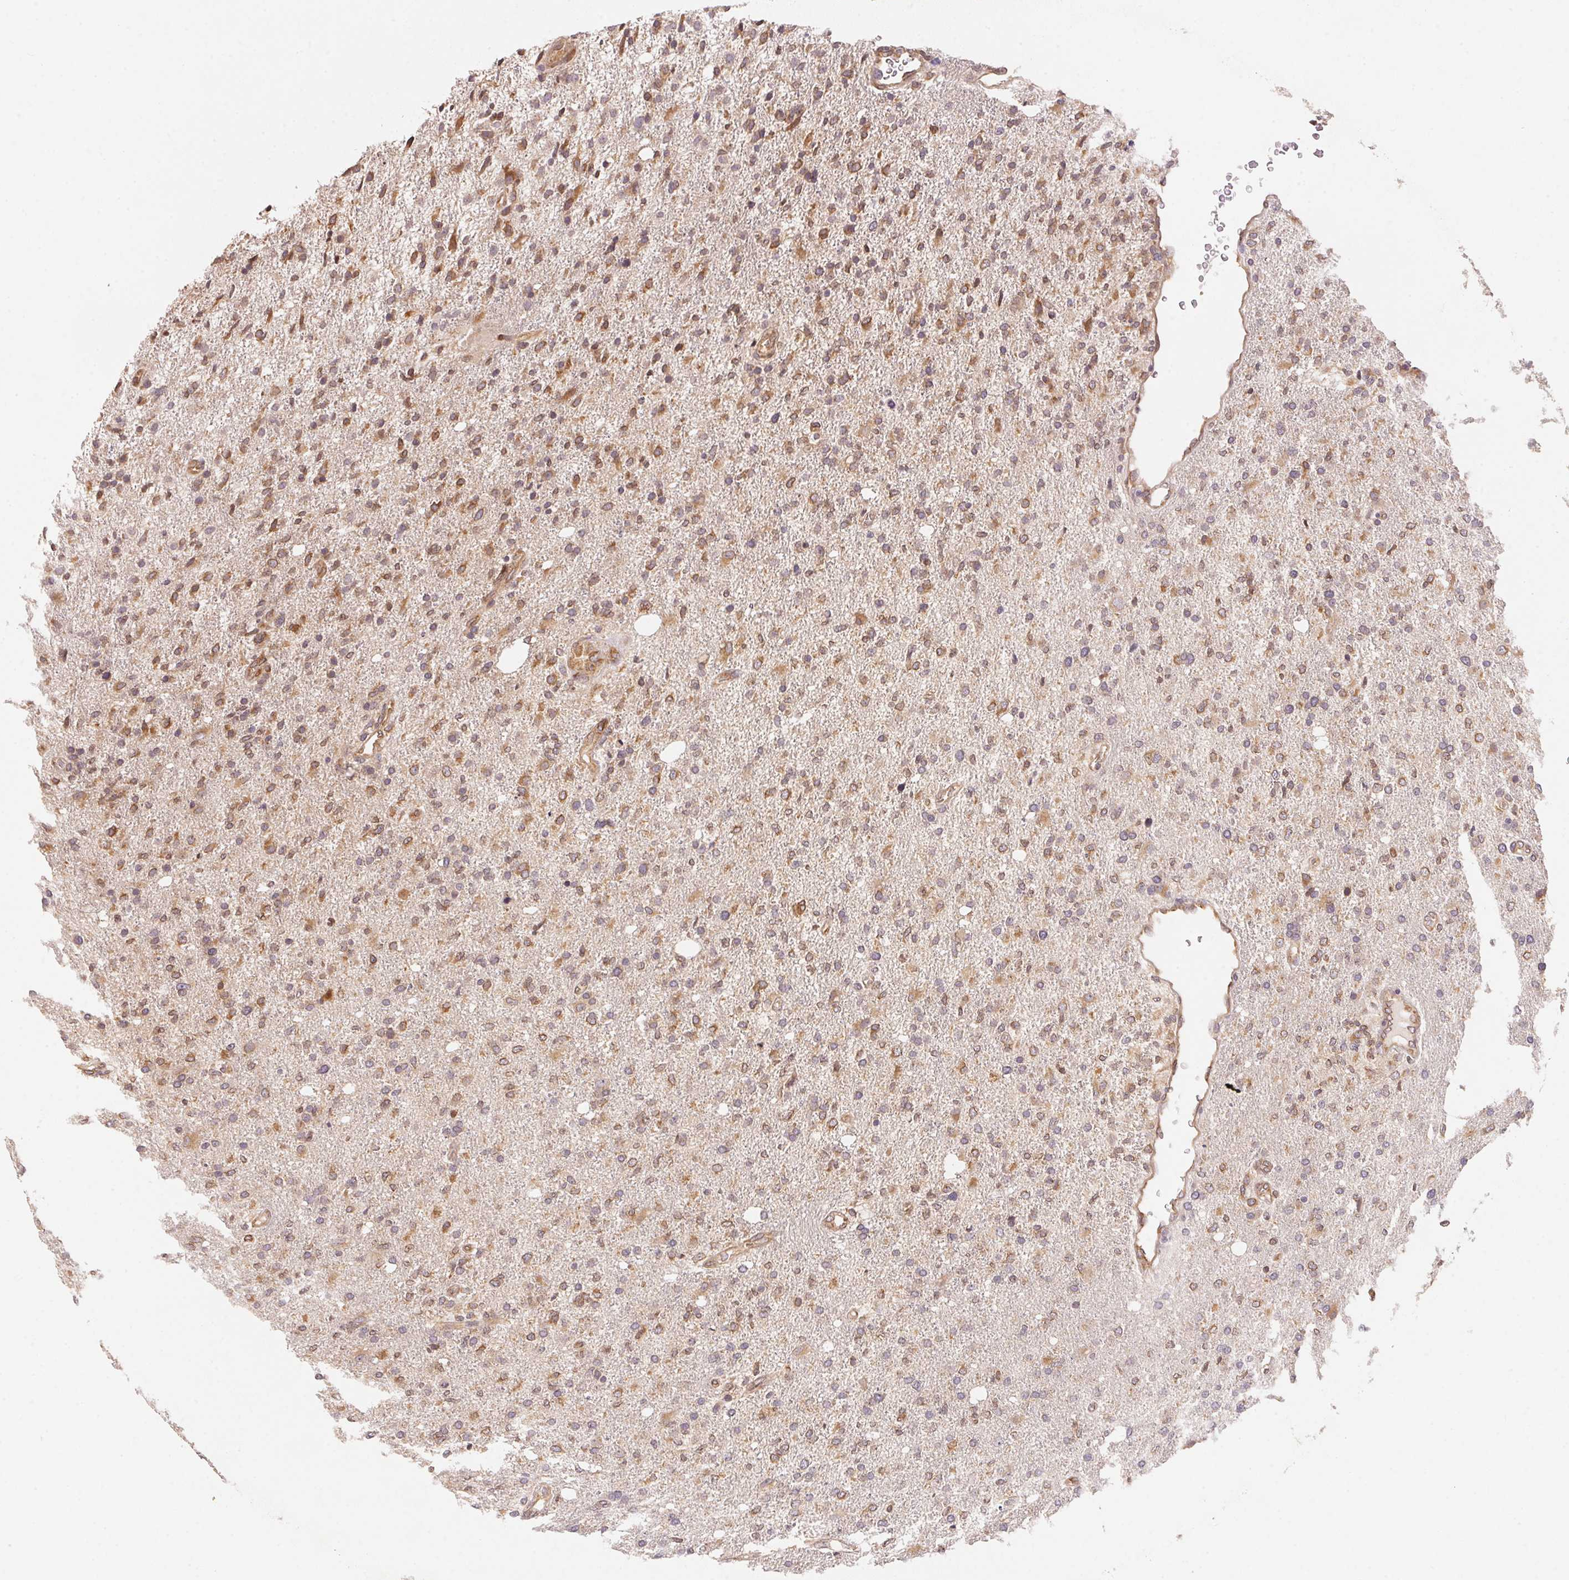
{"staining": {"intensity": "moderate", "quantity": ">75%", "location": "cytoplasmic/membranous"}, "tissue": "glioma", "cell_type": "Tumor cells", "image_type": "cancer", "snomed": [{"axis": "morphology", "description": "Glioma, malignant, High grade"}, {"axis": "topography", "description": "Cerebral cortex"}], "caption": "Human glioma stained with a brown dye shows moderate cytoplasmic/membranous positive positivity in about >75% of tumor cells.", "gene": "EI24", "patient": {"sex": "male", "age": 70}}